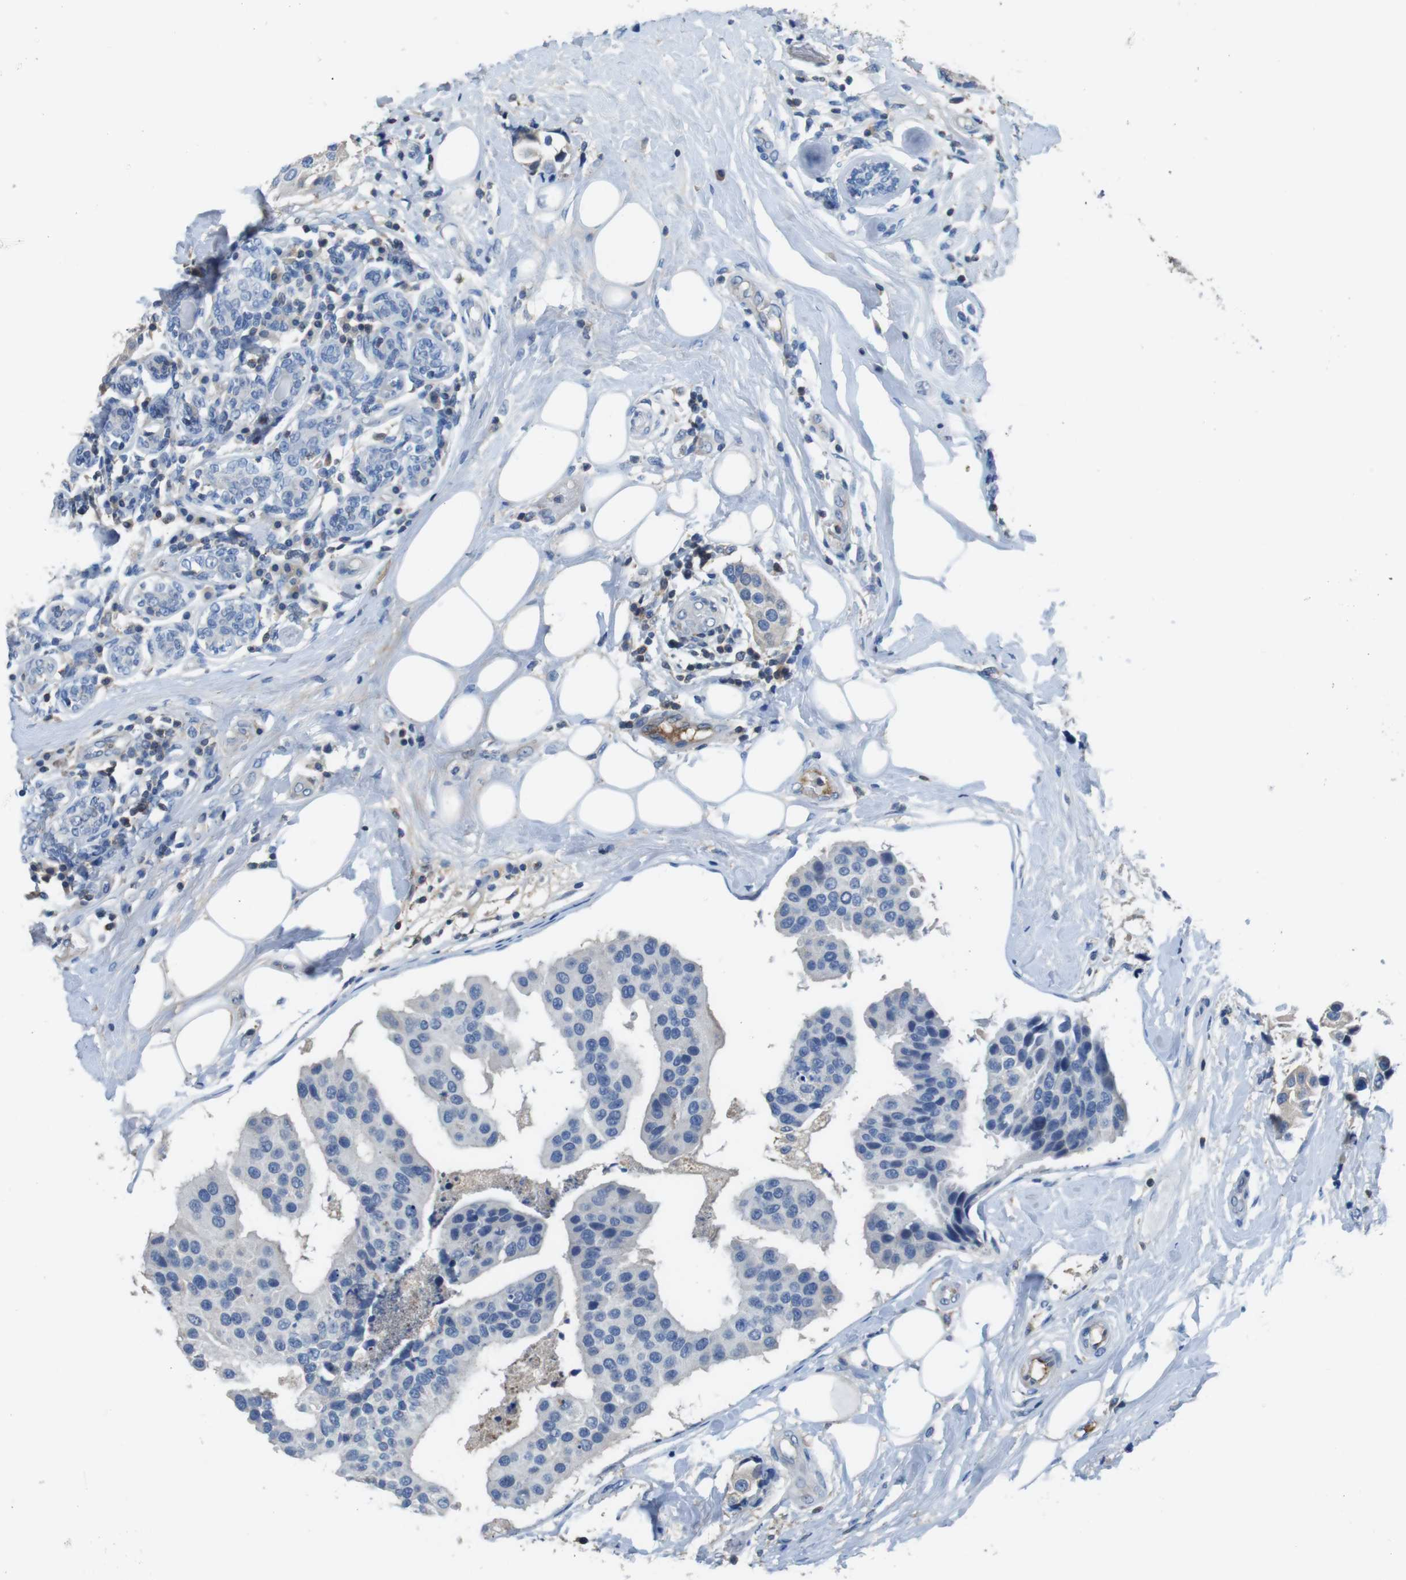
{"staining": {"intensity": "weak", "quantity": "25%-75%", "location": "cytoplasmic/membranous"}, "tissue": "breast cancer", "cell_type": "Tumor cells", "image_type": "cancer", "snomed": [{"axis": "morphology", "description": "Normal tissue, NOS"}, {"axis": "morphology", "description": "Duct carcinoma"}, {"axis": "topography", "description": "Breast"}], "caption": "Immunohistochemical staining of human breast infiltrating ductal carcinoma displays low levels of weak cytoplasmic/membranous protein positivity in about 25%-75% of tumor cells. The staining is performed using DAB (3,3'-diaminobenzidine) brown chromogen to label protein expression. The nuclei are counter-stained blue using hematoxylin.", "gene": "TMPRSS15", "patient": {"sex": "female", "age": 39}}